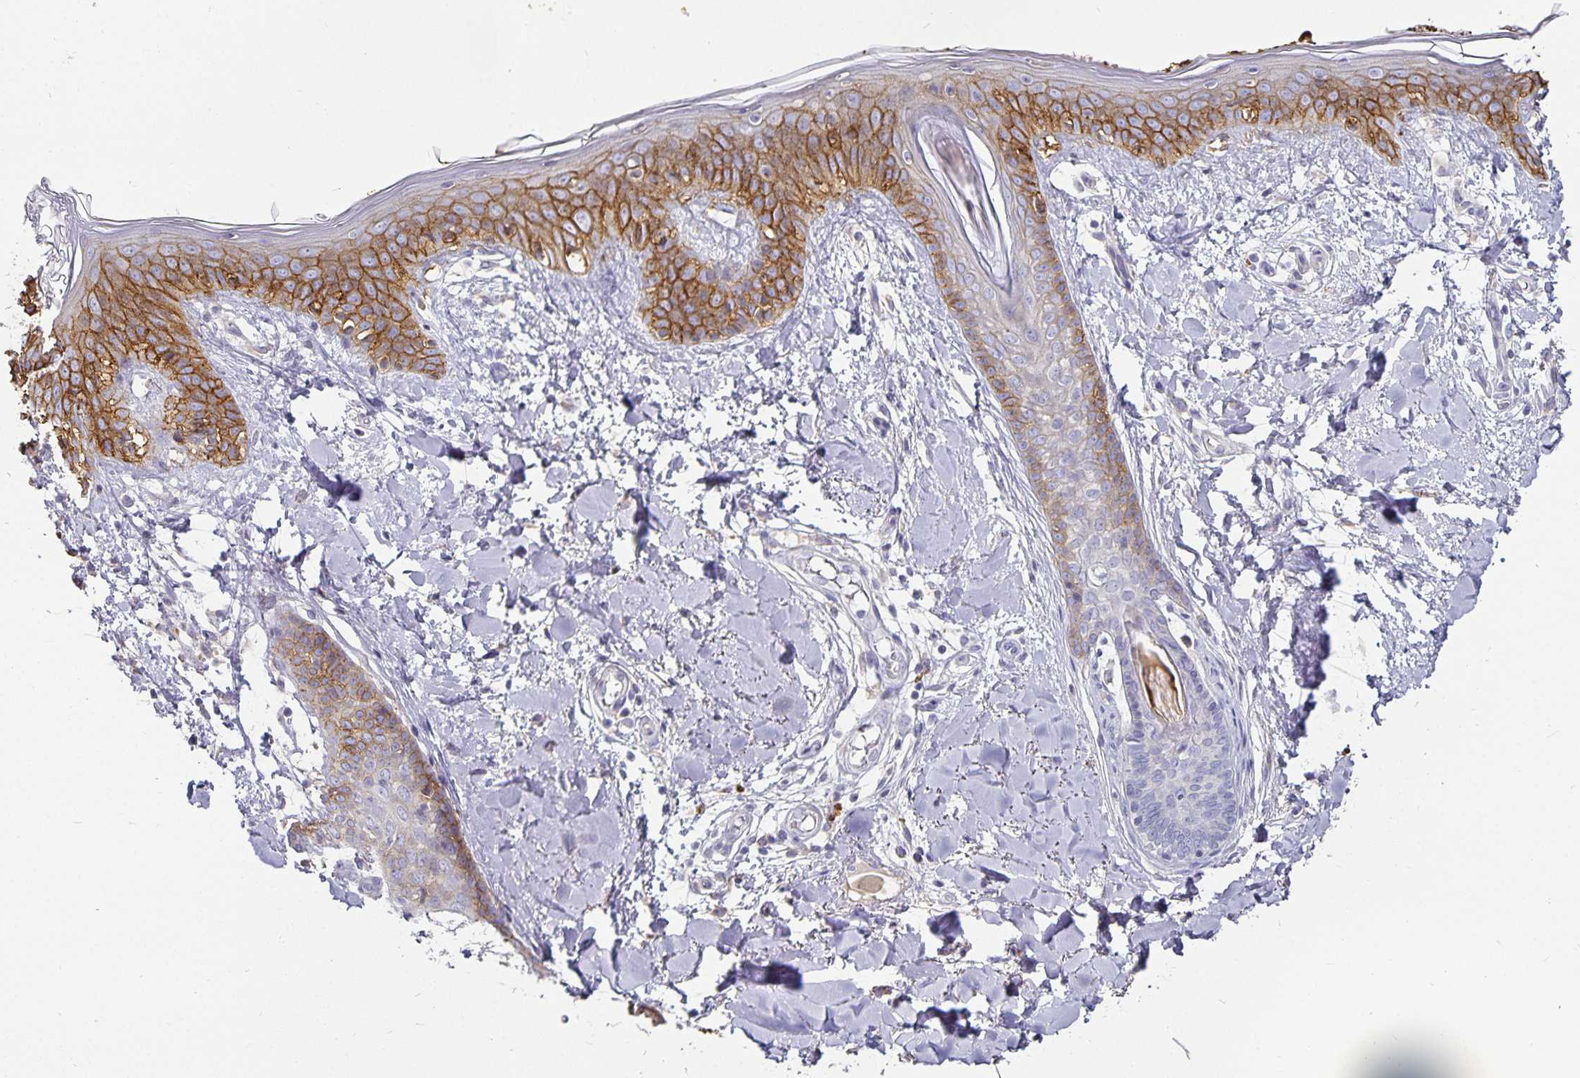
{"staining": {"intensity": "weak", "quantity": "<25%", "location": "cytoplasmic/membranous"}, "tissue": "skin", "cell_type": "Fibroblasts", "image_type": "normal", "snomed": [{"axis": "morphology", "description": "Normal tissue, NOS"}, {"axis": "topography", "description": "Skin"}], "caption": "There is no significant staining in fibroblasts of skin. (DAB (3,3'-diaminobenzidine) IHC visualized using brightfield microscopy, high magnification).", "gene": "CA12", "patient": {"sex": "female", "age": 34}}